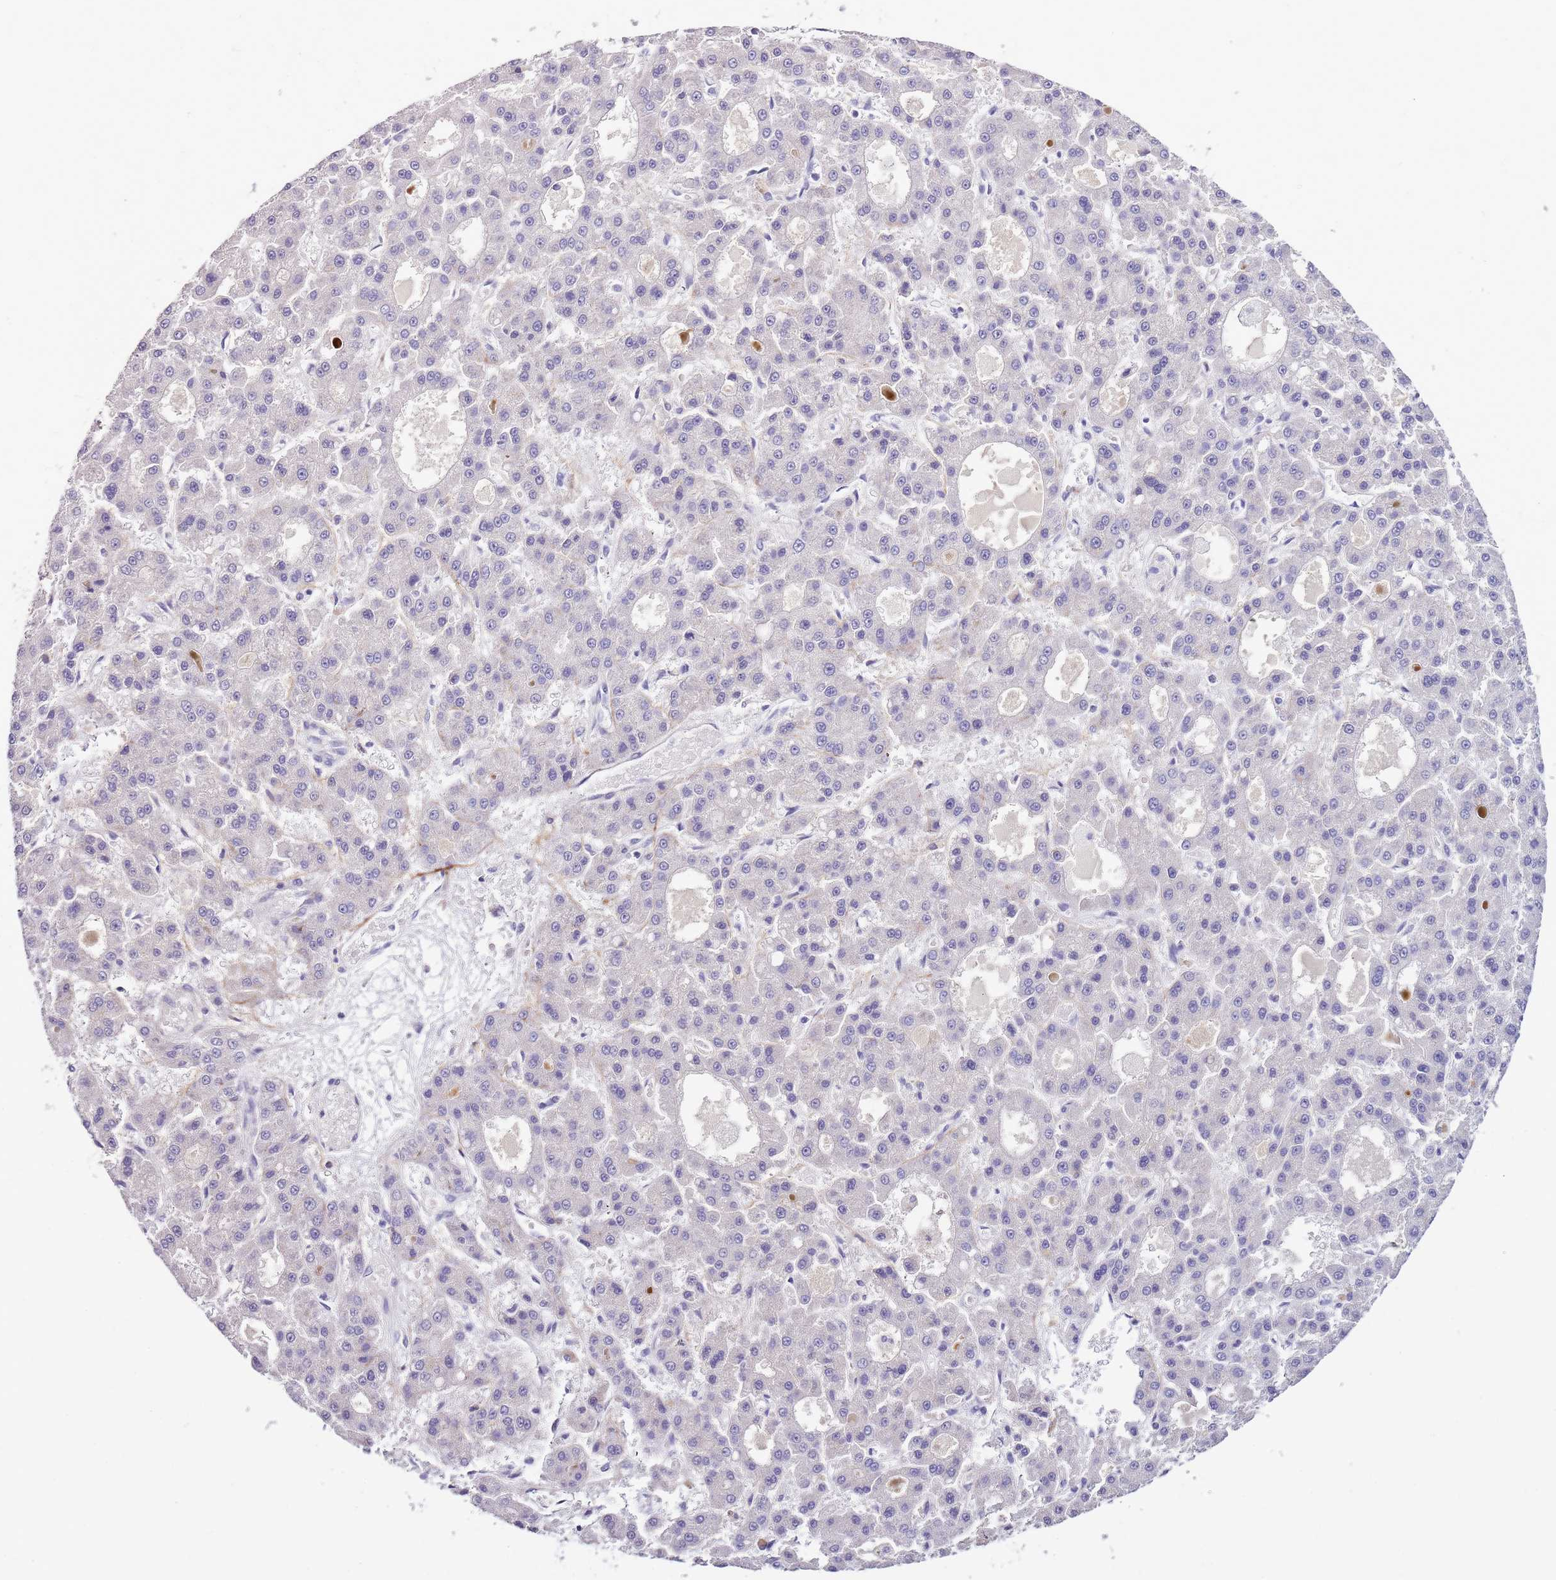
{"staining": {"intensity": "negative", "quantity": "none", "location": "none"}, "tissue": "liver cancer", "cell_type": "Tumor cells", "image_type": "cancer", "snomed": [{"axis": "morphology", "description": "Carcinoma, Hepatocellular, NOS"}, {"axis": "topography", "description": "Liver"}], "caption": "DAB (3,3'-diaminobenzidine) immunohistochemical staining of liver hepatocellular carcinoma displays no significant positivity in tumor cells. (DAB (3,3'-diaminobenzidine) immunohistochemistry visualized using brightfield microscopy, high magnification).", "gene": "NKX2-3", "patient": {"sex": "male", "age": 70}}